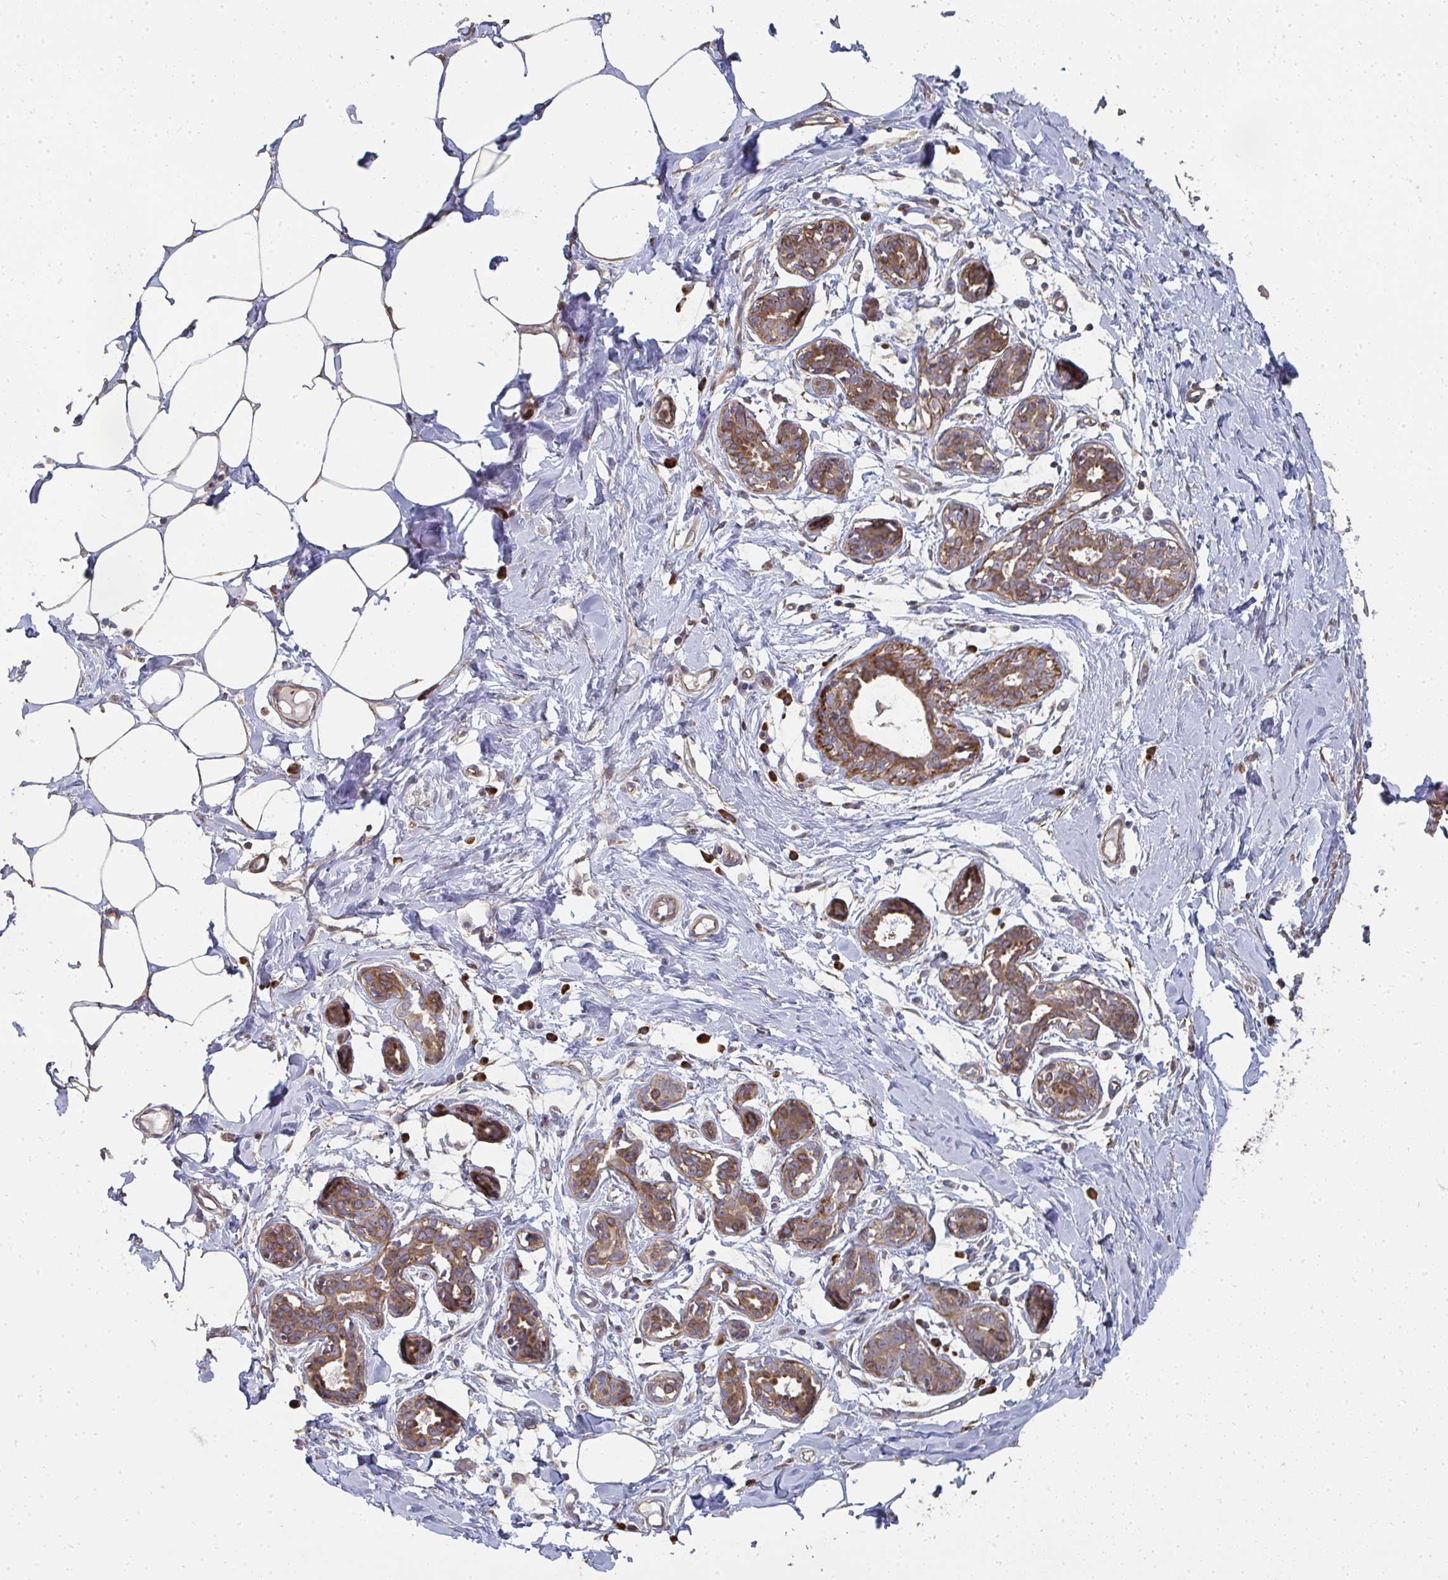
{"staining": {"intensity": "negative", "quantity": "none", "location": "none"}, "tissue": "breast", "cell_type": "Adipocytes", "image_type": "normal", "snomed": [{"axis": "morphology", "description": "Normal tissue, NOS"}, {"axis": "topography", "description": "Breast"}], "caption": "High magnification brightfield microscopy of benign breast stained with DAB (brown) and counterstained with hematoxylin (blue): adipocytes show no significant positivity. (DAB immunohistochemistry visualized using brightfield microscopy, high magnification).", "gene": "ZFYVE28", "patient": {"sex": "female", "age": 27}}